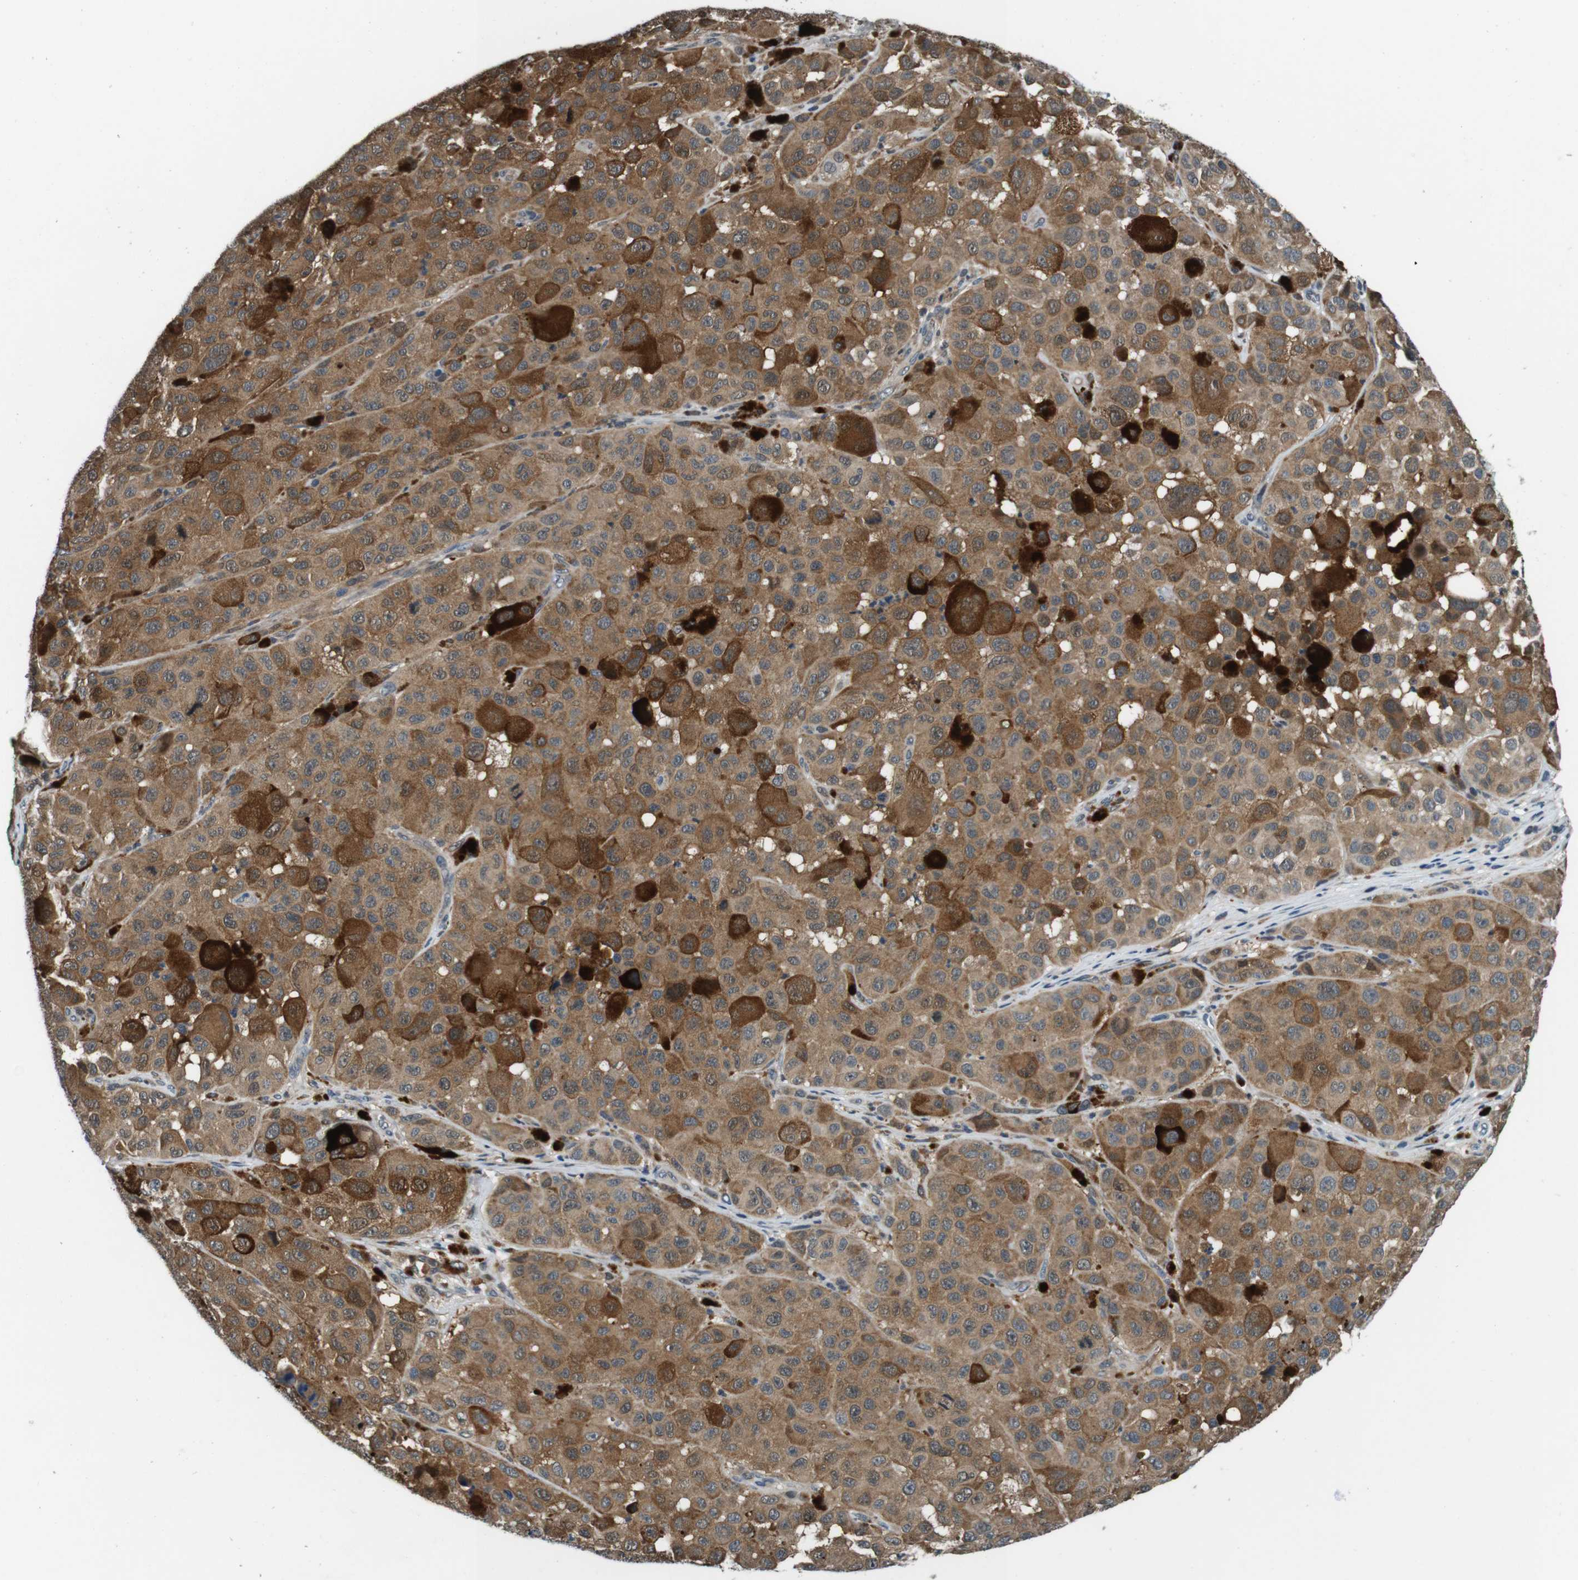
{"staining": {"intensity": "moderate", "quantity": ">75%", "location": "cytoplasmic/membranous"}, "tissue": "melanoma", "cell_type": "Tumor cells", "image_type": "cancer", "snomed": [{"axis": "morphology", "description": "Malignant melanoma, NOS"}, {"axis": "topography", "description": "Skin"}], "caption": "Immunohistochemical staining of malignant melanoma shows medium levels of moderate cytoplasmic/membranous expression in approximately >75% of tumor cells.", "gene": "LRP5", "patient": {"sex": "male", "age": 96}}